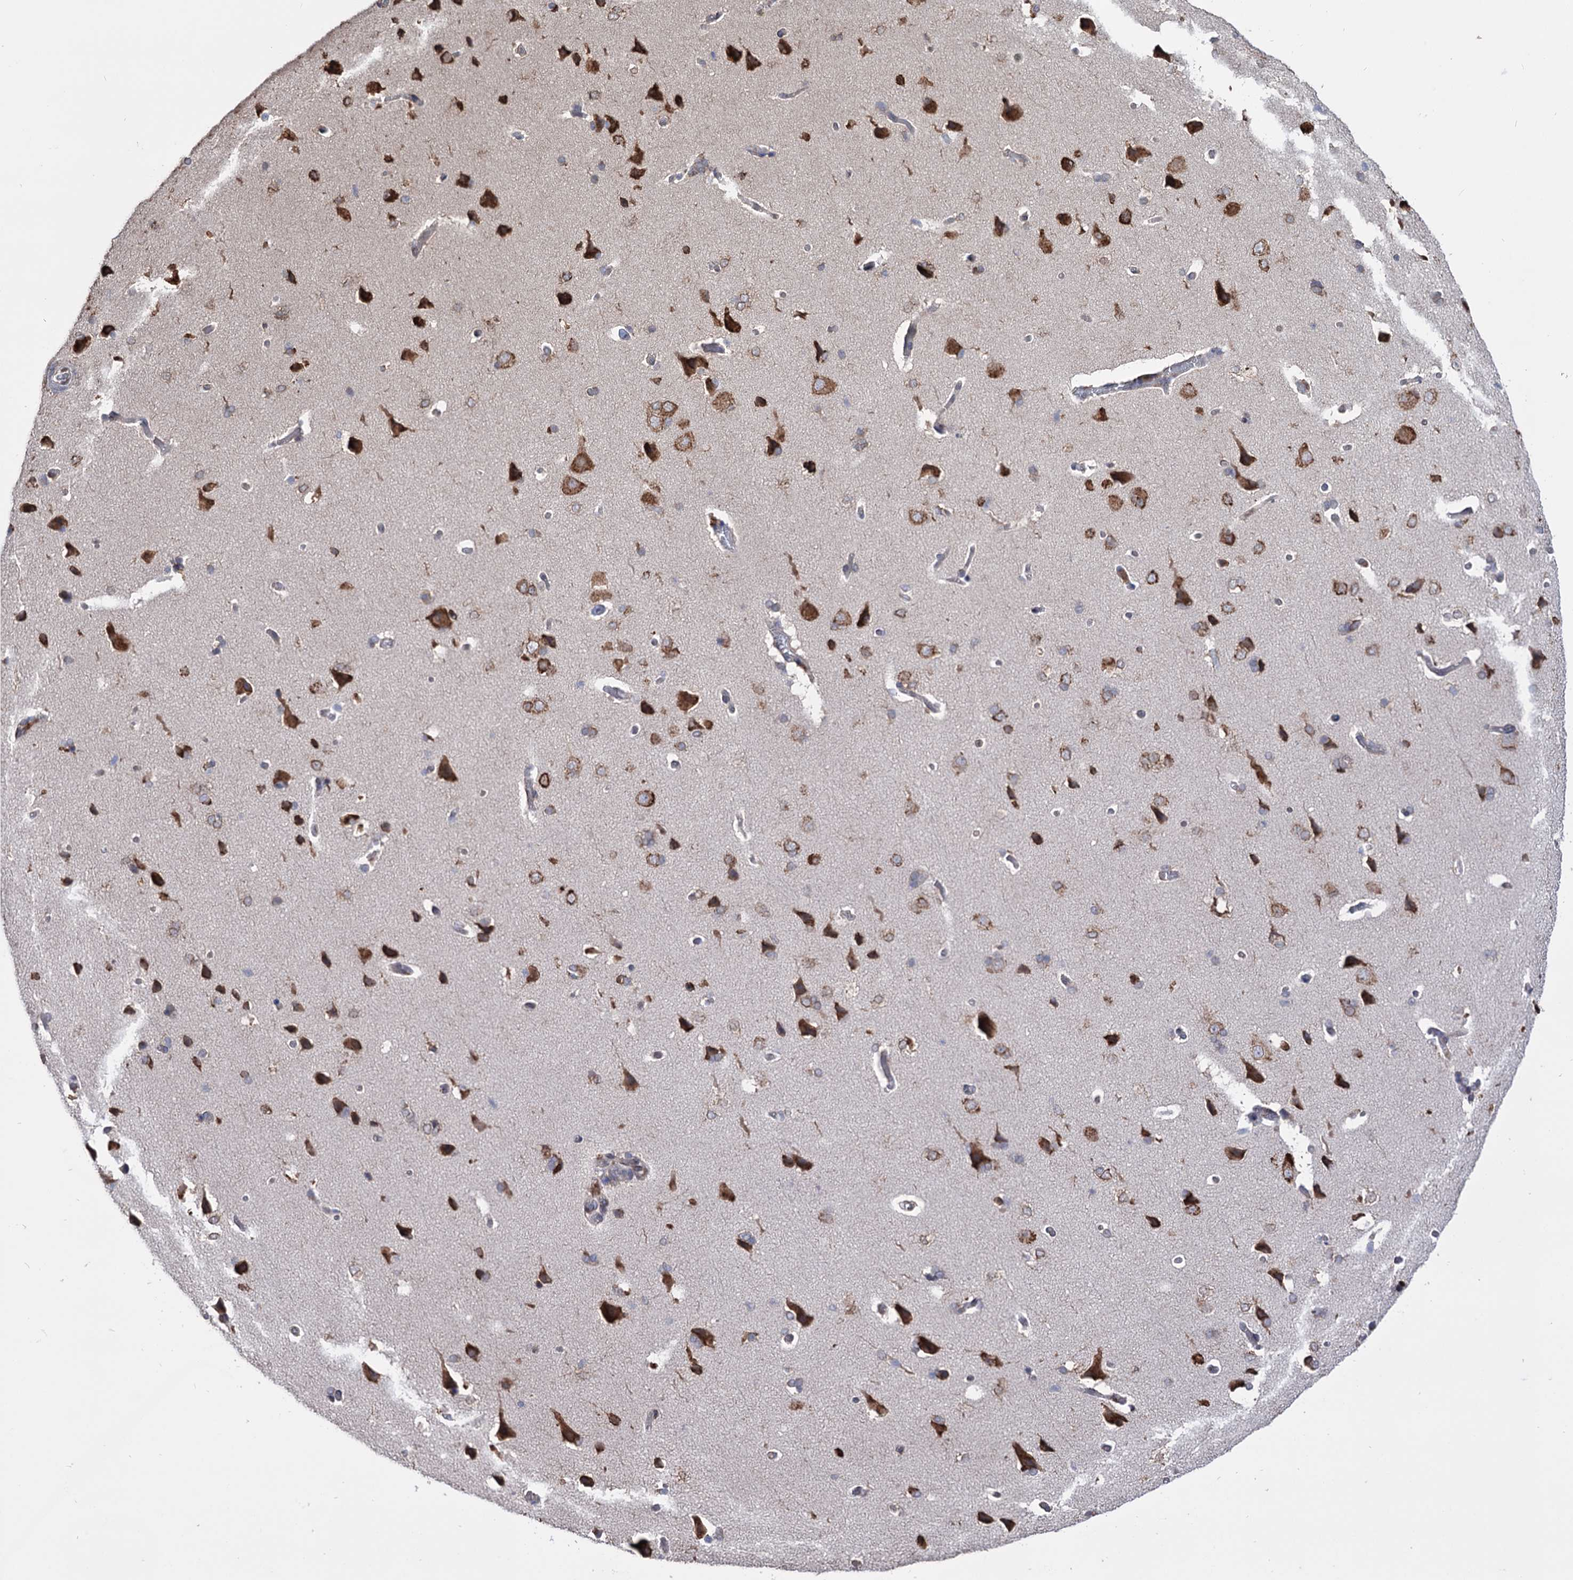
{"staining": {"intensity": "negative", "quantity": "none", "location": "none"}, "tissue": "cerebral cortex", "cell_type": "Endothelial cells", "image_type": "normal", "snomed": [{"axis": "morphology", "description": "Normal tissue, NOS"}, {"axis": "topography", "description": "Cerebral cortex"}], "caption": "DAB (3,3'-diaminobenzidine) immunohistochemical staining of benign cerebral cortex shows no significant staining in endothelial cells. (DAB immunohistochemistry (IHC) with hematoxylin counter stain).", "gene": "CDAN1", "patient": {"sex": "male", "age": 62}}